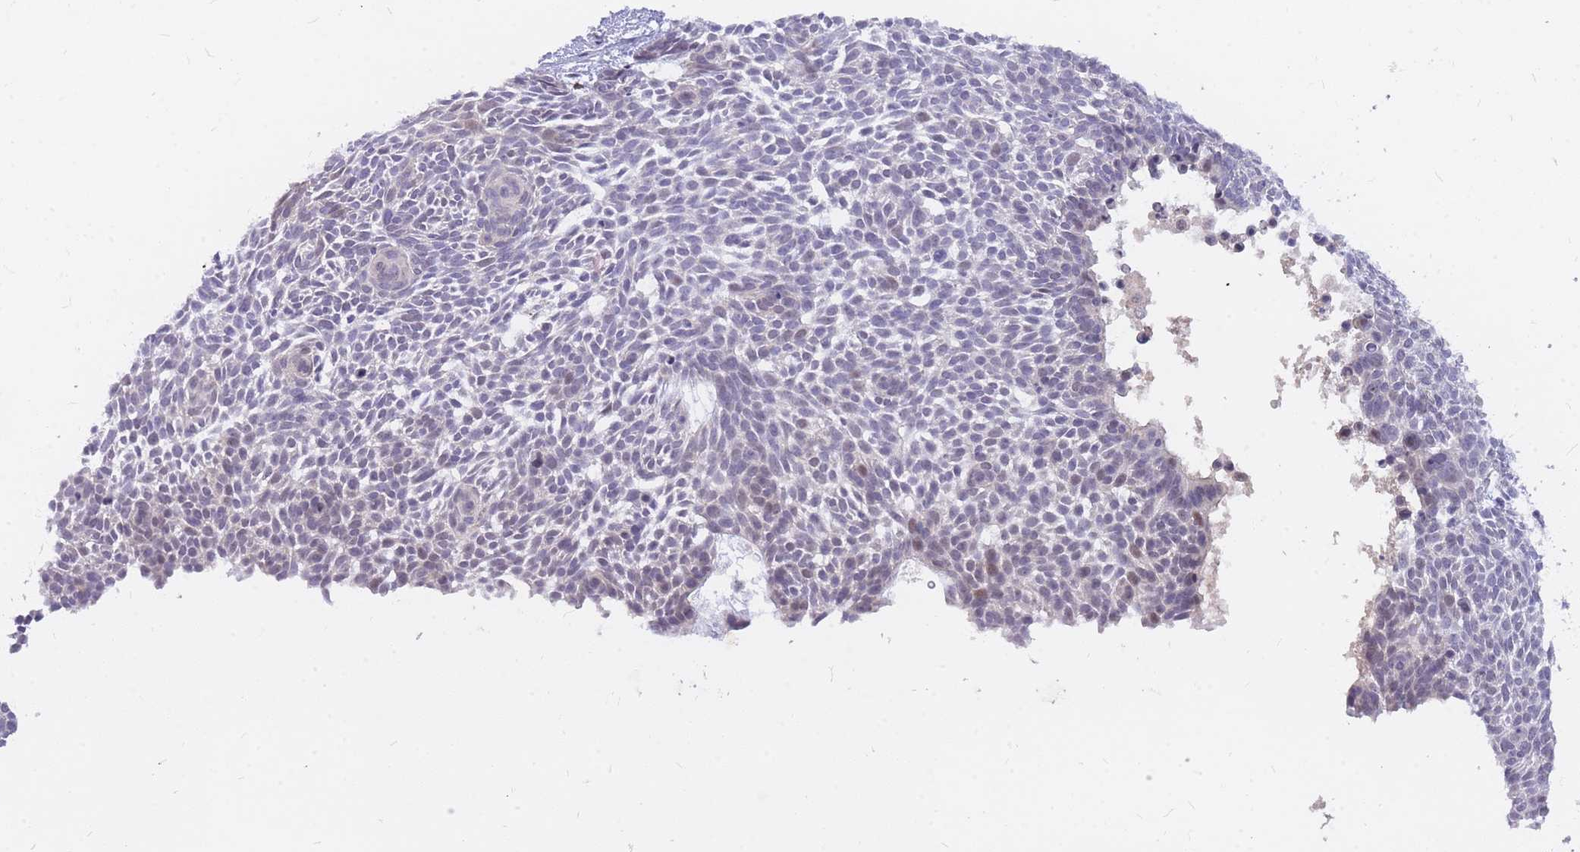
{"staining": {"intensity": "weak", "quantity": "<25%", "location": "nuclear"}, "tissue": "skin cancer", "cell_type": "Tumor cells", "image_type": "cancer", "snomed": [{"axis": "morphology", "description": "Basal cell carcinoma"}, {"axis": "topography", "description": "Skin"}], "caption": "Skin cancer (basal cell carcinoma) stained for a protein using IHC exhibits no positivity tumor cells.", "gene": "TLE2", "patient": {"sex": "male", "age": 61}}